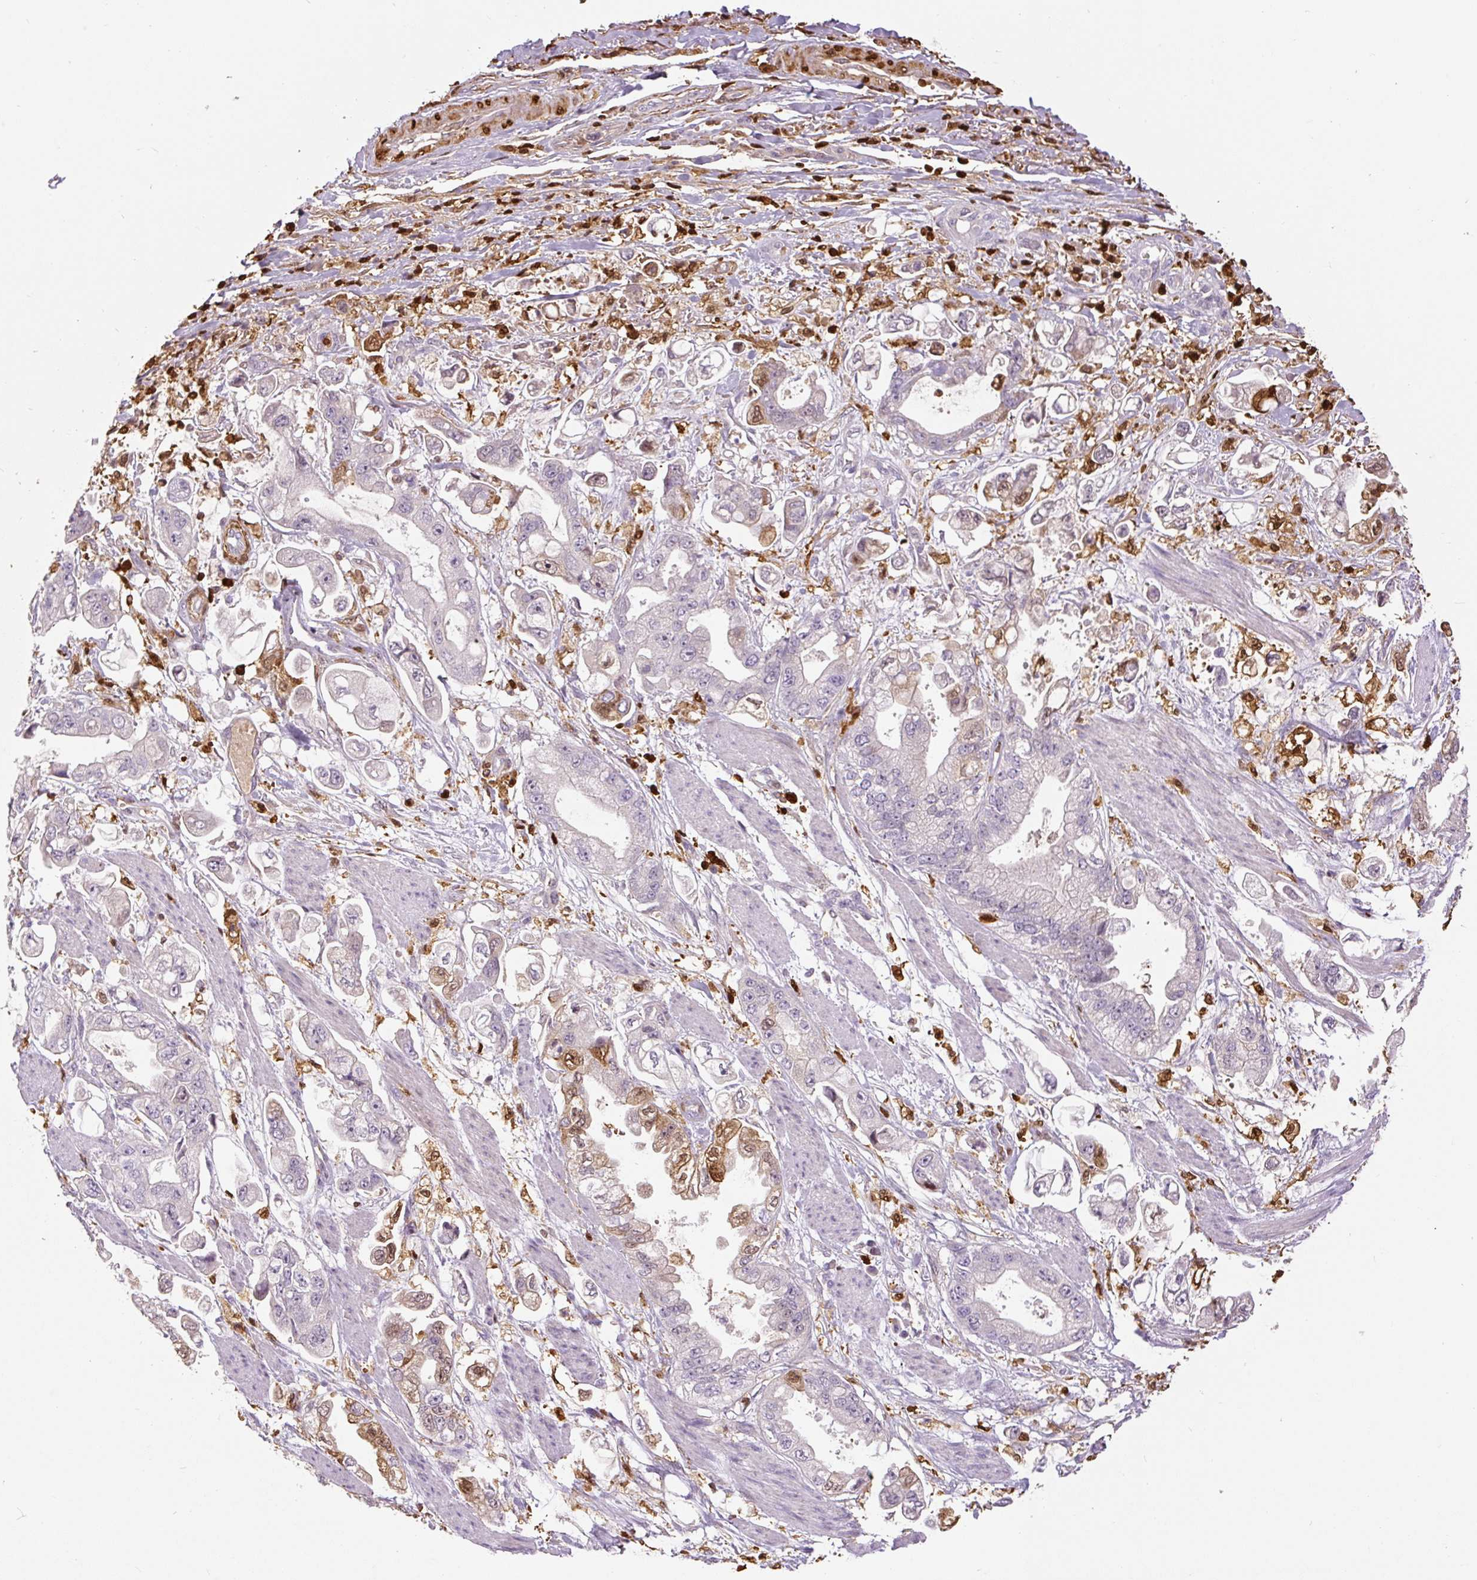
{"staining": {"intensity": "moderate", "quantity": "<25%", "location": "cytoplasmic/membranous"}, "tissue": "stomach cancer", "cell_type": "Tumor cells", "image_type": "cancer", "snomed": [{"axis": "morphology", "description": "Adenocarcinoma, NOS"}, {"axis": "topography", "description": "Stomach"}], "caption": "A brown stain labels moderate cytoplasmic/membranous expression of a protein in human stomach cancer (adenocarcinoma) tumor cells. (DAB IHC with brightfield microscopy, high magnification).", "gene": "S100A4", "patient": {"sex": "male", "age": 62}}